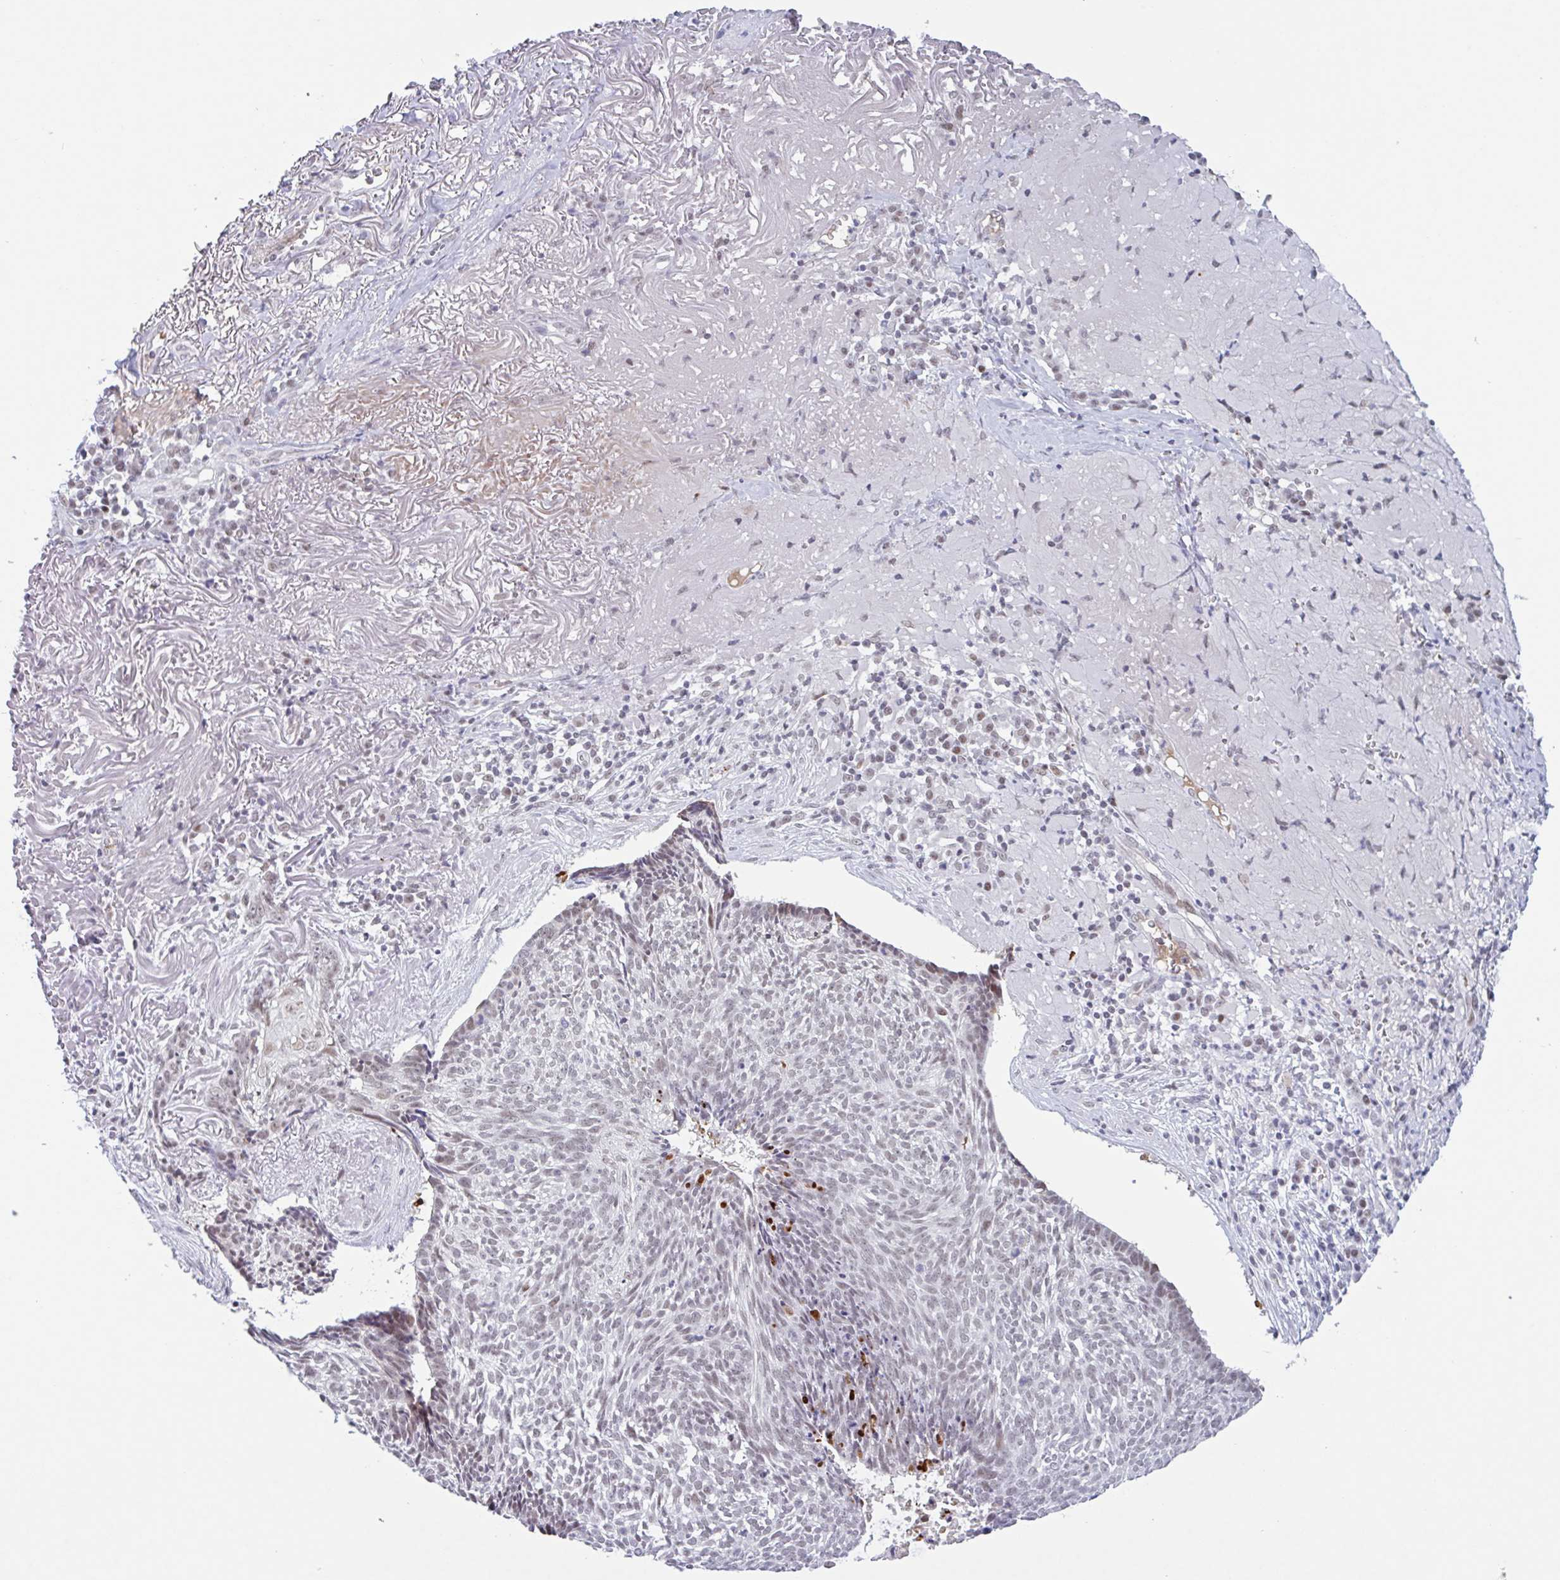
{"staining": {"intensity": "weak", "quantity": ">75%", "location": "nuclear"}, "tissue": "skin cancer", "cell_type": "Tumor cells", "image_type": "cancer", "snomed": [{"axis": "morphology", "description": "Basal cell carcinoma"}, {"axis": "topography", "description": "Skin"}, {"axis": "topography", "description": "Skin of face"}], "caption": "Brown immunohistochemical staining in skin cancer (basal cell carcinoma) shows weak nuclear staining in about >75% of tumor cells.", "gene": "PLG", "patient": {"sex": "female", "age": 95}}